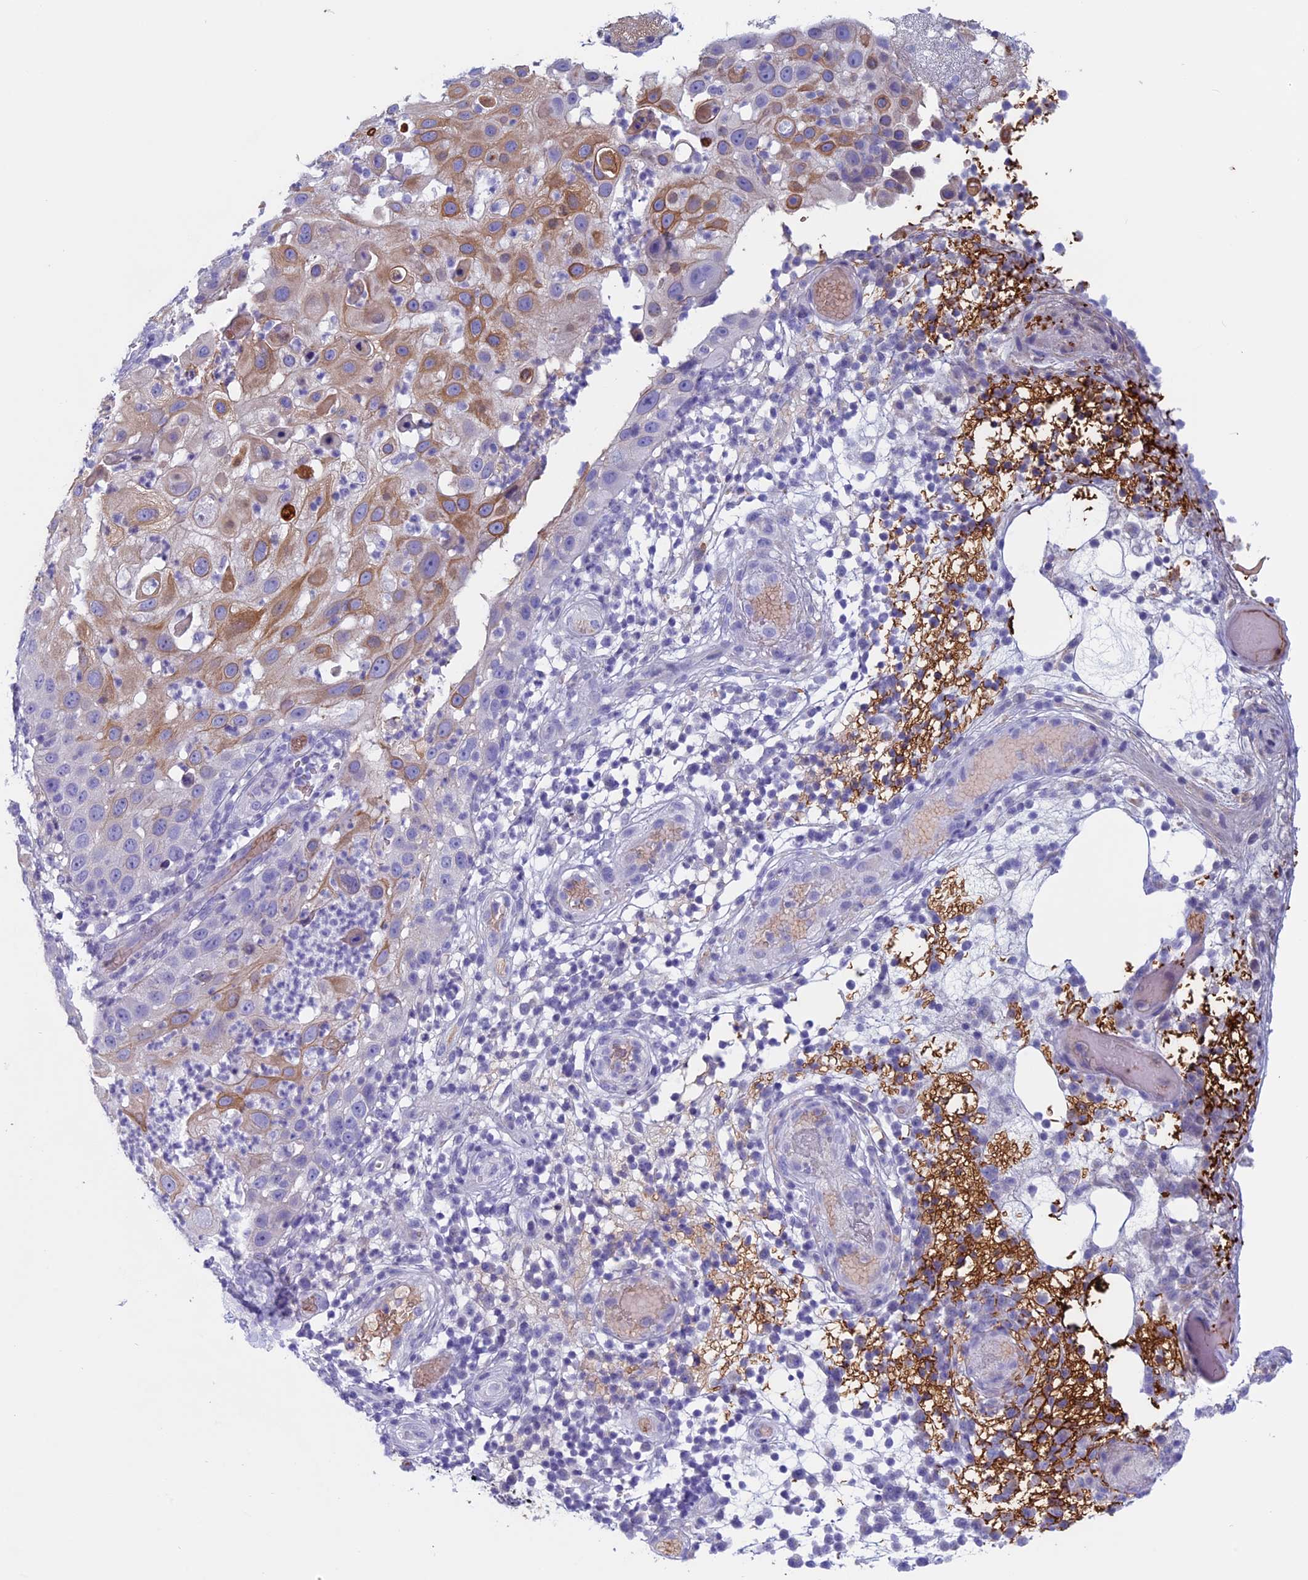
{"staining": {"intensity": "moderate", "quantity": "<25%", "location": "cytoplasmic/membranous"}, "tissue": "skin cancer", "cell_type": "Tumor cells", "image_type": "cancer", "snomed": [{"axis": "morphology", "description": "Squamous cell carcinoma, NOS"}, {"axis": "topography", "description": "Skin"}], "caption": "Approximately <25% of tumor cells in skin cancer (squamous cell carcinoma) display moderate cytoplasmic/membranous protein positivity as visualized by brown immunohistochemical staining.", "gene": "ANGPTL2", "patient": {"sex": "female", "age": 44}}